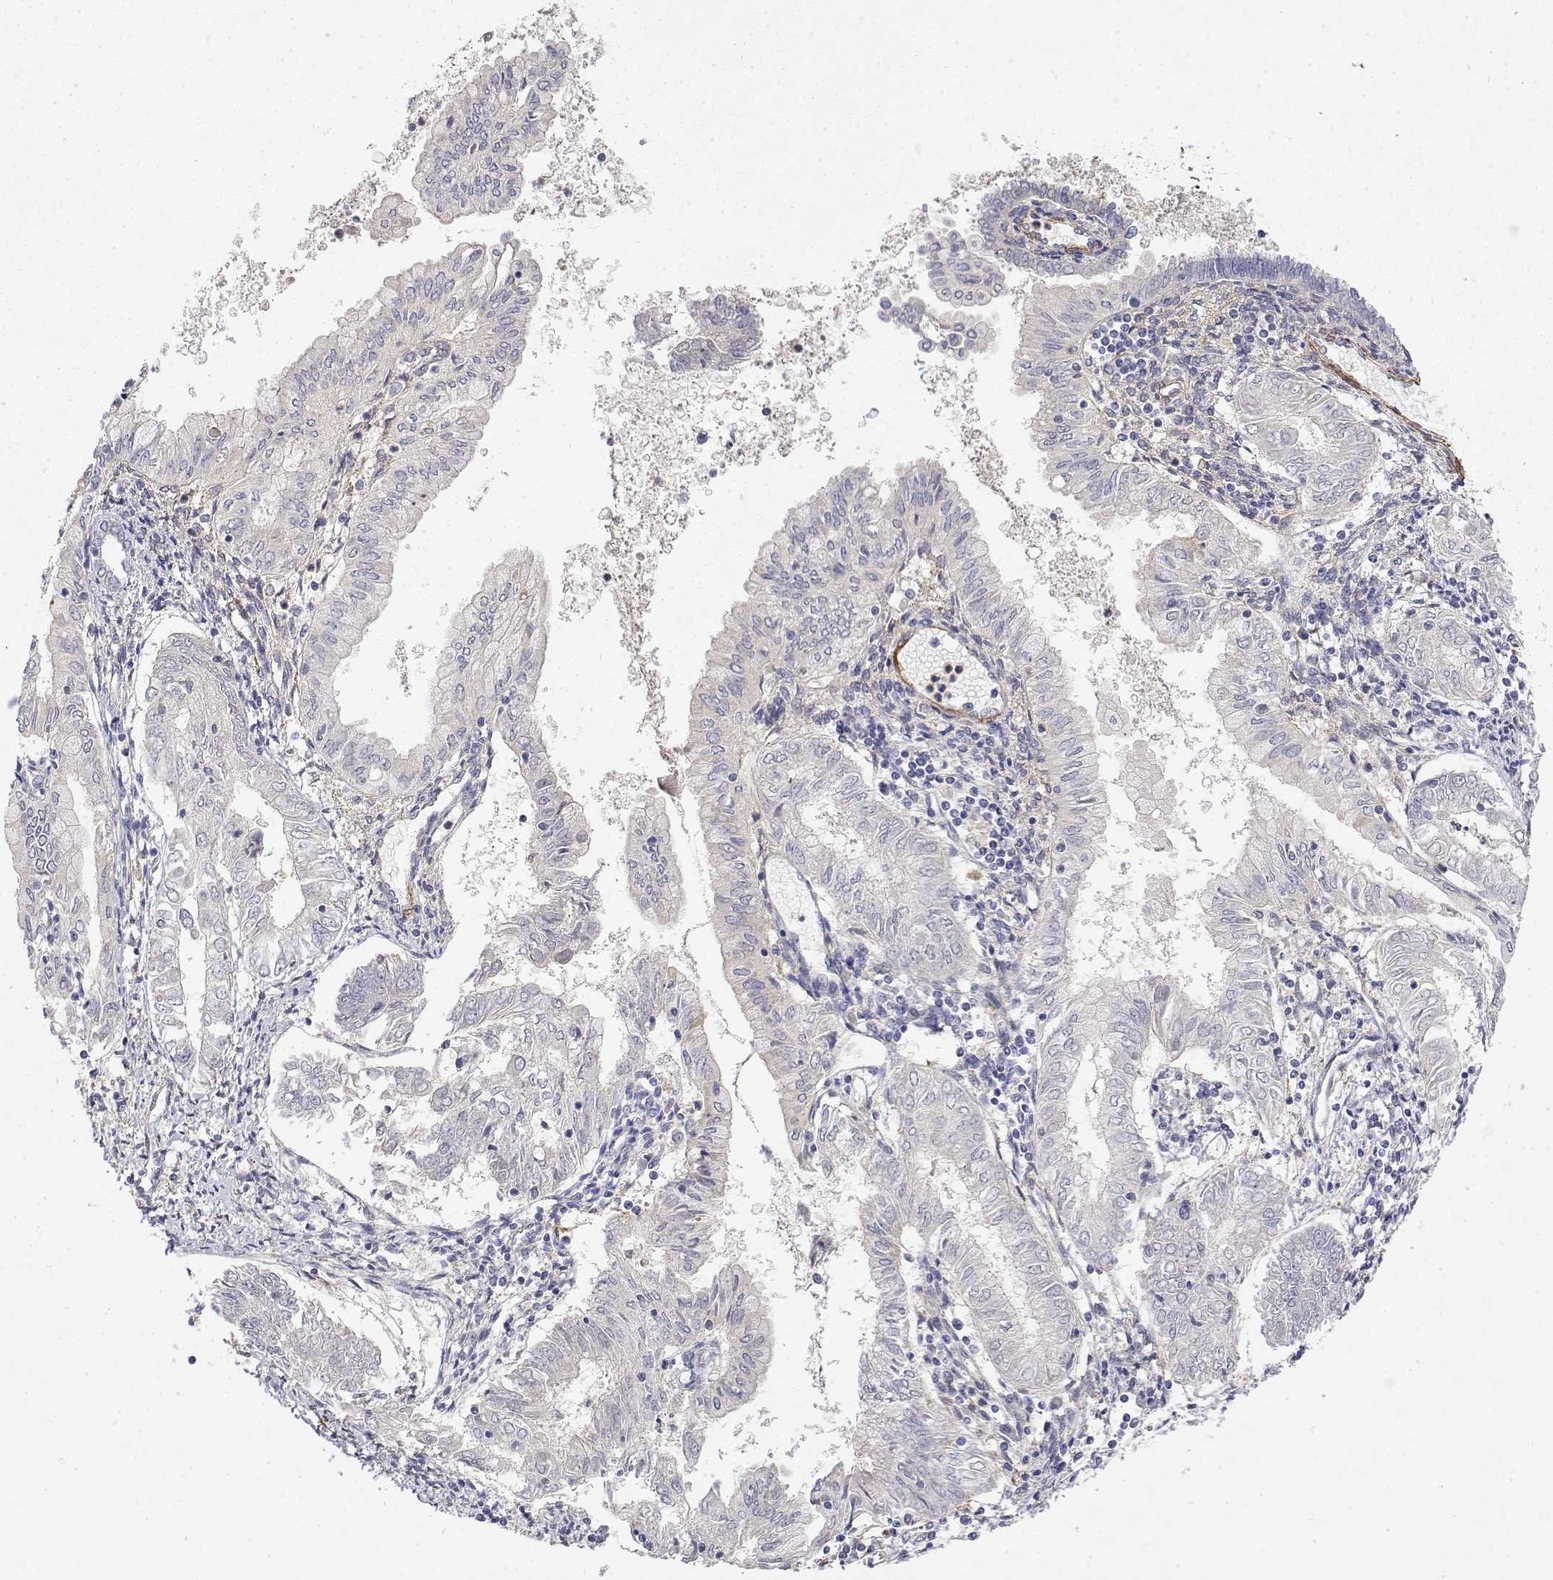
{"staining": {"intensity": "negative", "quantity": "none", "location": "none"}, "tissue": "endometrial cancer", "cell_type": "Tumor cells", "image_type": "cancer", "snomed": [{"axis": "morphology", "description": "Adenocarcinoma, NOS"}, {"axis": "topography", "description": "Endometrium"}], "caption": "Immunohistochemistry (IHC) histopathology image of endometrial cancer stained for a protein (brown), which displays no staining in tumor cells. The staining was performed using DAB to visualize the protein expression in brown, while the nuclei were stained in blue with hematoxylin (Magnification: 20x).", "gene": "SOWAHD", "patient": {"sex": "female", "age": 68}}